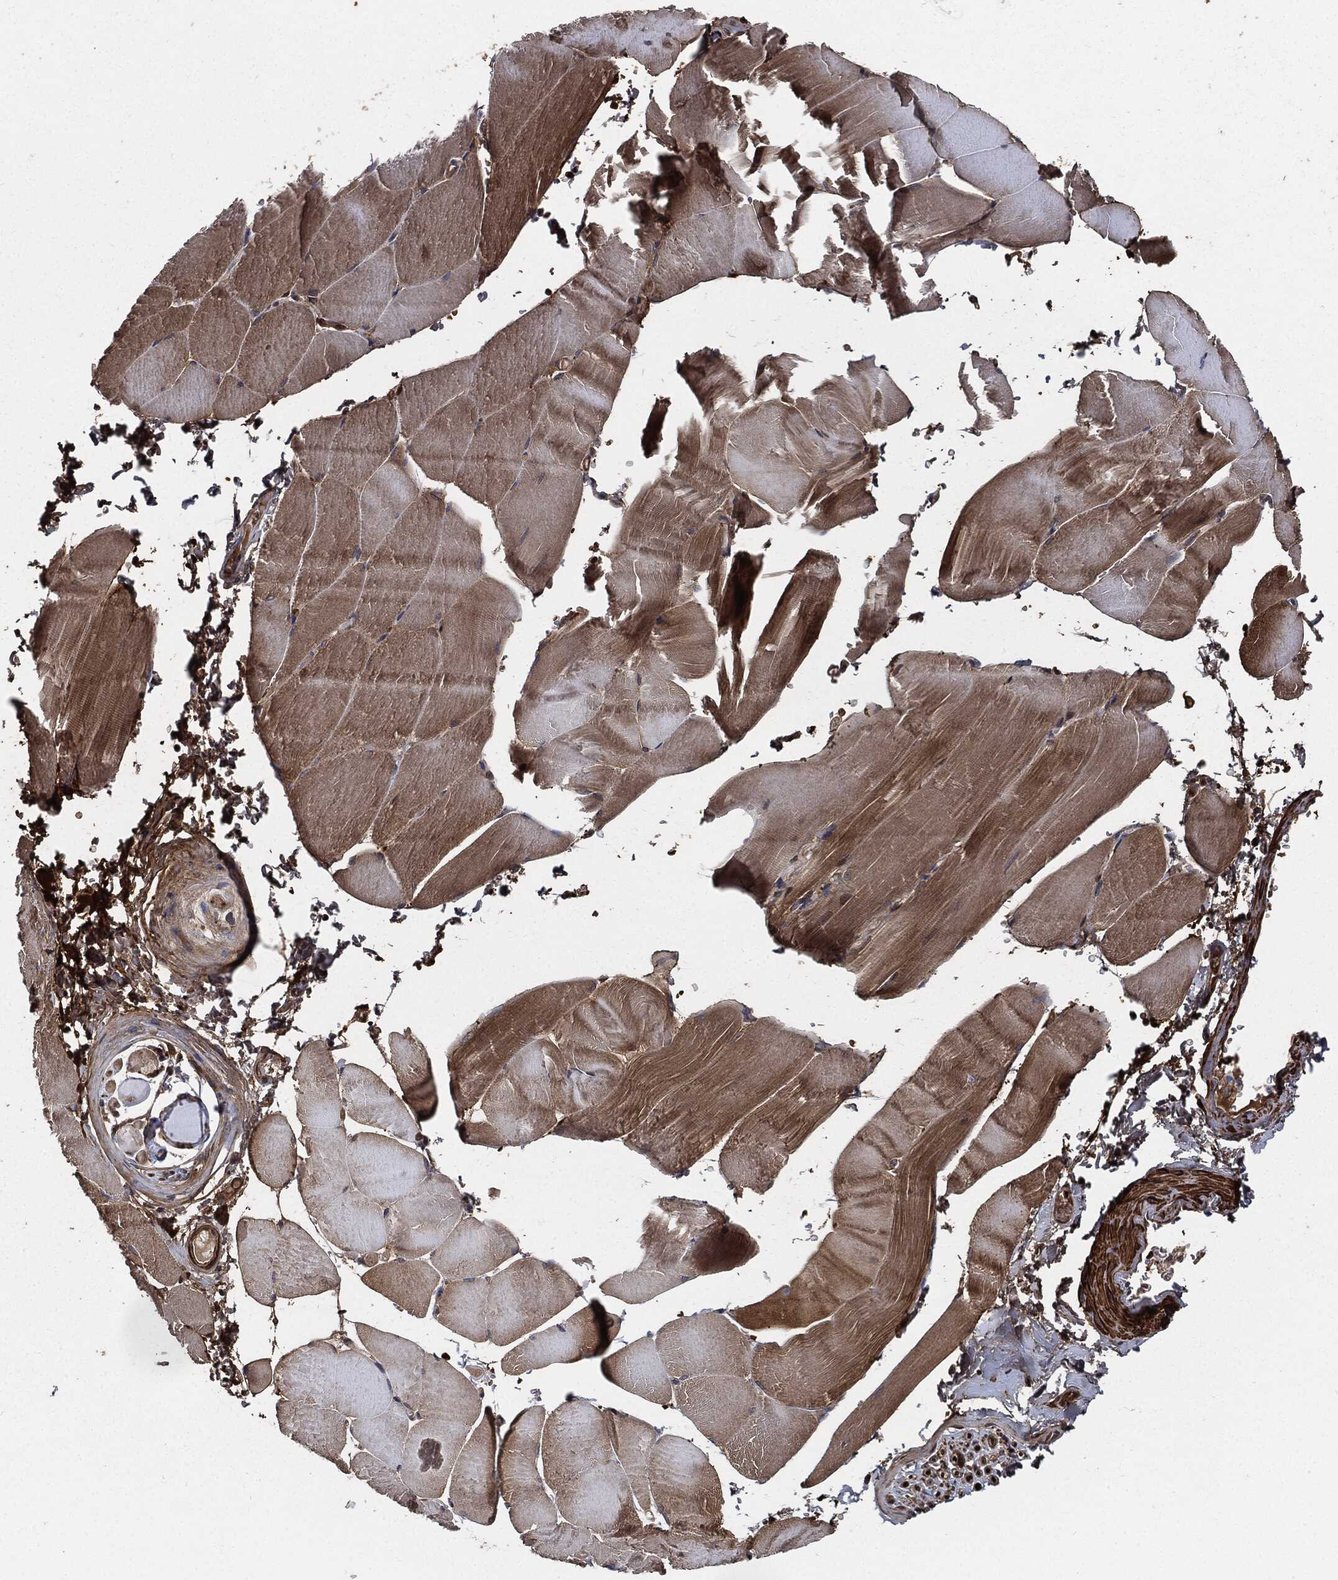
{"staining": {"intensity": "moderate", "quantity": ">75%", "location": "cytoplasmic/membranous"}, "tissue": "skeletal muscle", "cell_type": "Myocytes", "image_type": "normal", "snomed": [{"axis": "morphology", "description": "Normal tissue, NOS"}, {"axis": "topography", "description": "Skeletal muscle"}], "caption": "A brown stain shows moderate cytoplasmic/membranous staining of a protein in myocytes of normal skeletal muscle.", "gene": "PRDX2", "patient": {"sex": "female", "age": 37}}